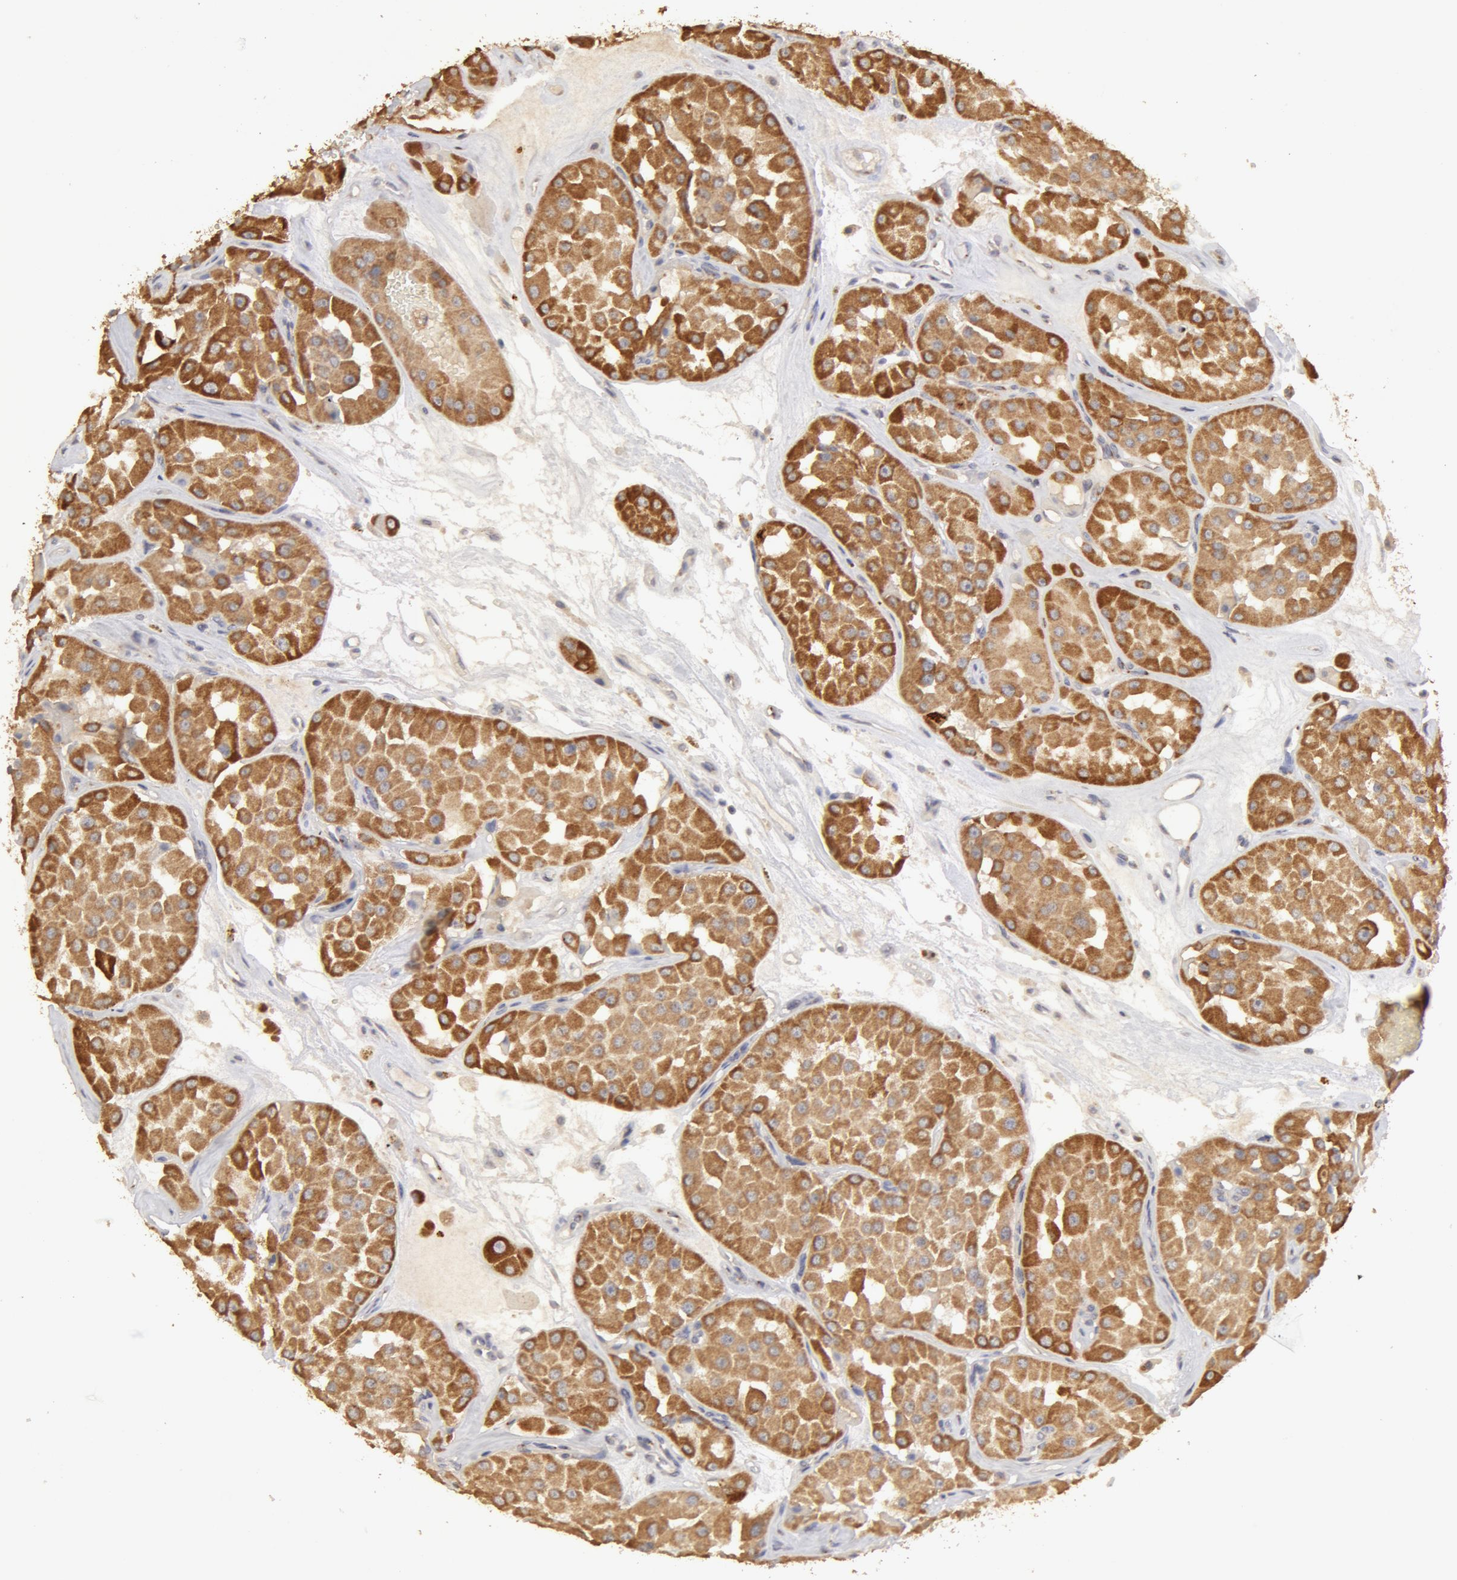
{"staining": {"intensity": "moderate", "quantity": ">75%", "location": "cytoplasmic/membranous"}, "tissue": "renal cancer", "cell_type": "Tumor cells", "image_type": "cancer", "snomed": [{"axis": "morphology", "description": "Adenocarcinoma, uncertain malignant potential"}, {"axis": "topography", "description": "Kidney"}], "caption": "A brown stain shows moderate cytoplasmic/membranous expression of a protein in renal cancer tumor cells.", "gene": "ADPRH", "patient": {"sex": "male", "age": 63}}